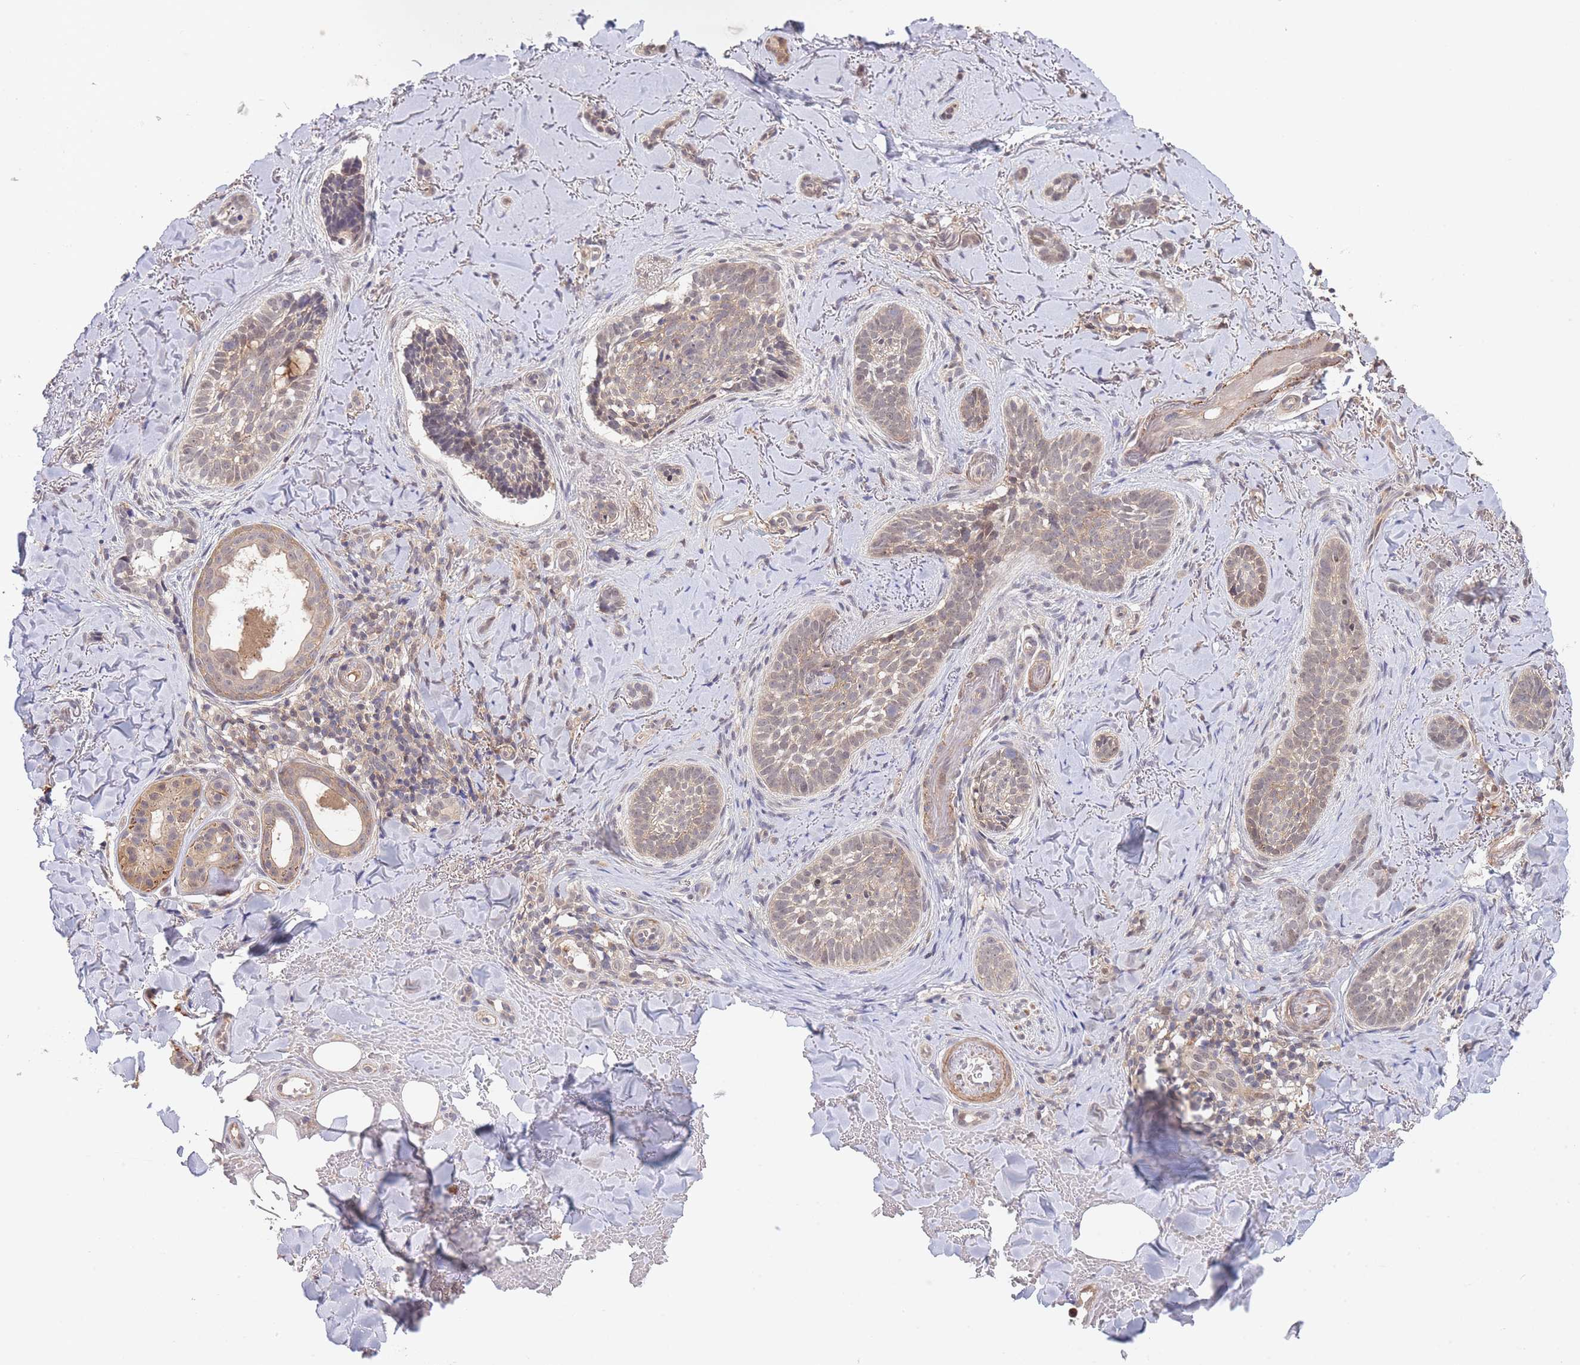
{"staining": {"intensity": "weak", "quantity": "<25%", "location": "cytoplasmic/membranous"}, "tissue": "skin cancer", "cell_type": "Tumor cells", "image_type": "cancer", "snomed": [{"axis": "morphology", "description": "Basal cell carcinoma"}, {"axis": "topography", "description": "Skin"}], "caption": "Immunohistochemistry (IHC) histopathology image of human skin cancer (basal cell carcinoma) stained for a protein (brown), which demonstrates no expression in tumor cells.", "gene": "ZNF304", "patient": {"sex": "female", "age": 55}}